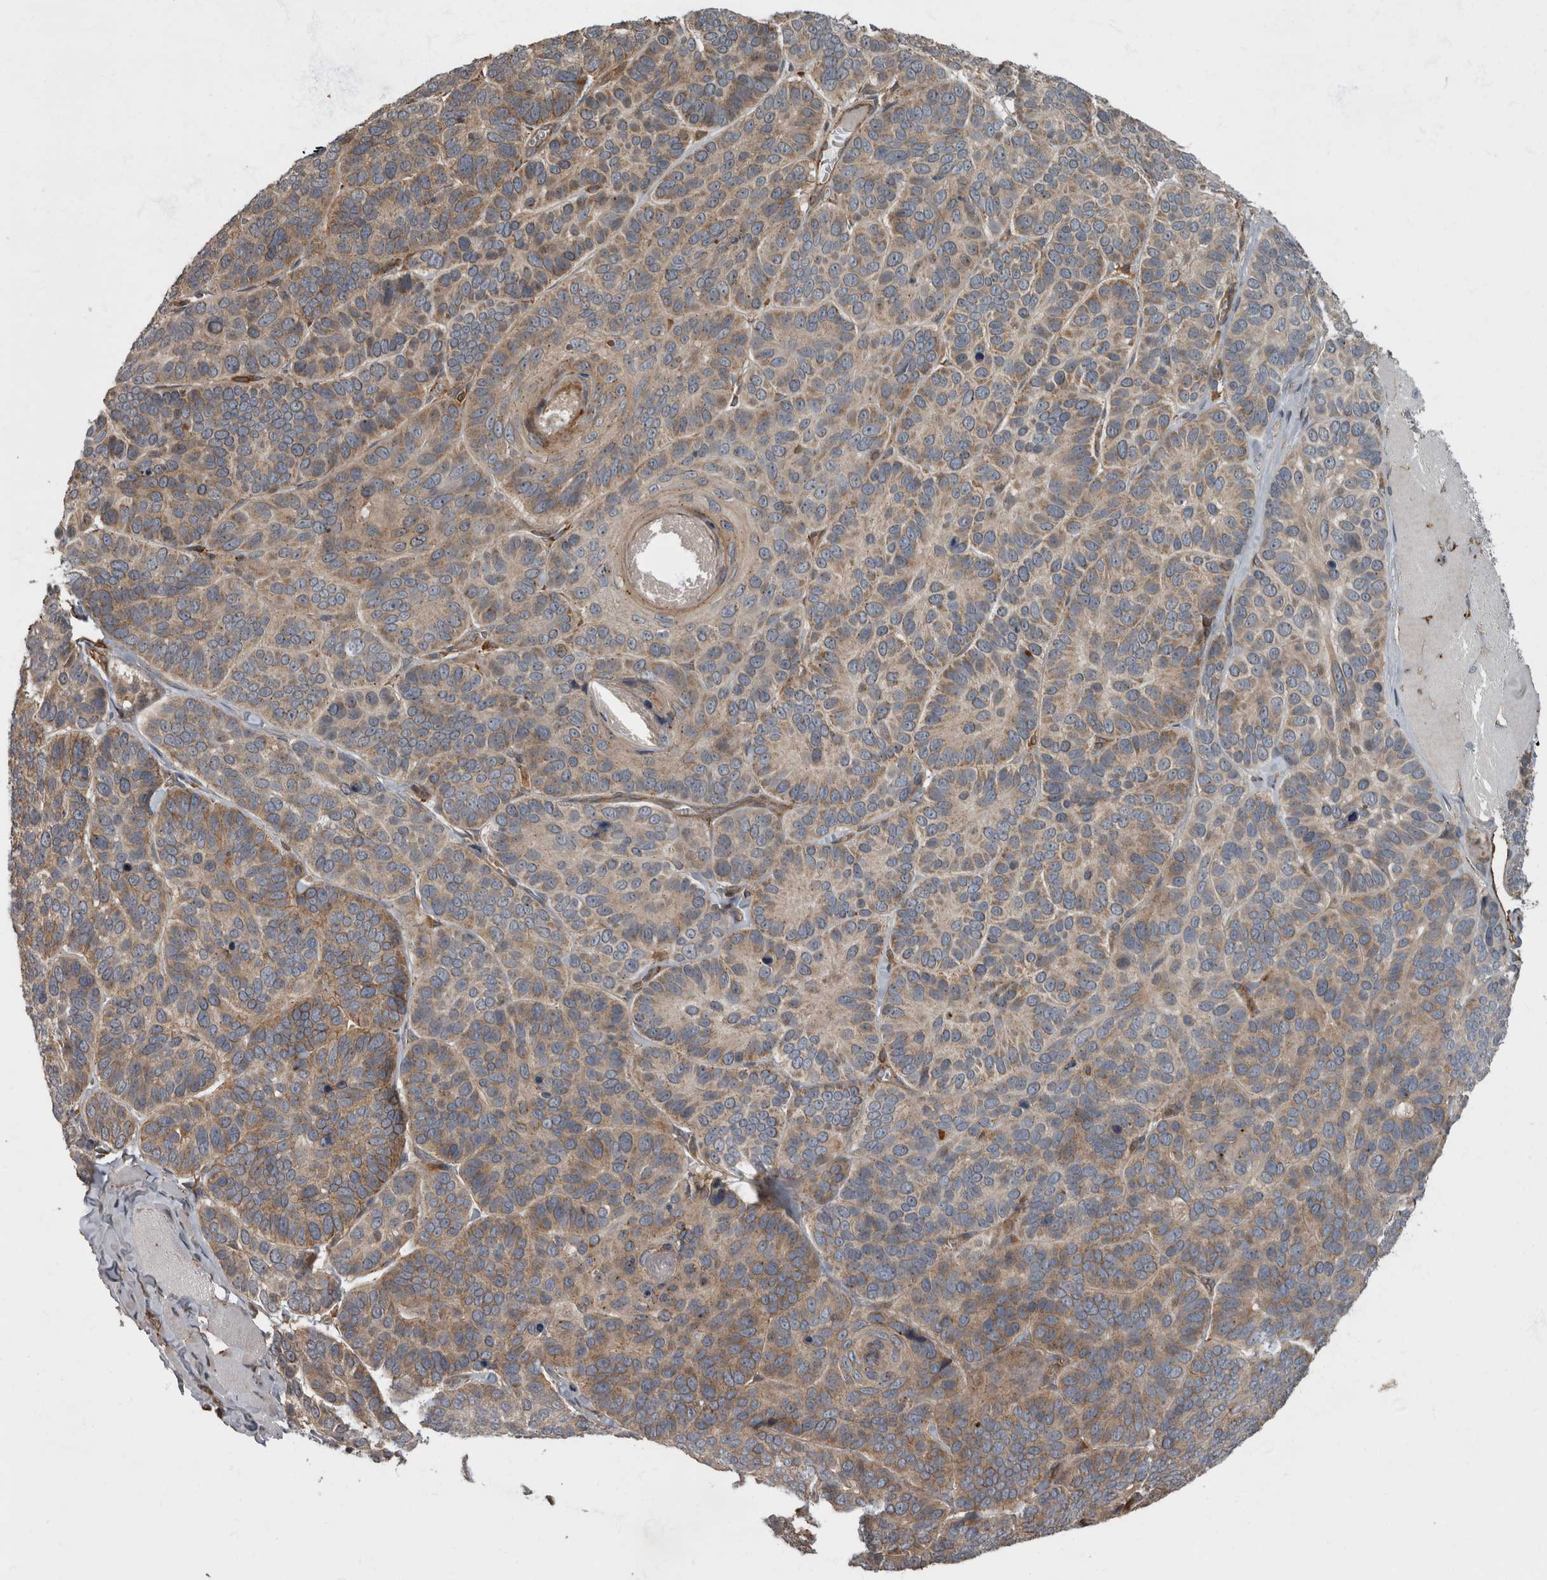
{"staining": {"intensity": "weak", "quantity": ">75%", "location": "cytoplasmic/membranous"}, "tissue": "skin cancer", "cell_type": "Tumor cells", "image_type": "cancer", "snomed": [{"axis": "morphology", "description": "Basal cell carcinoma"}, {"axis": "topography", "description": "Skin"}], "caption": "Skin basal cell carcinoma was stained to show a protein in brown. There is low levels of weak cytoplasmic/membranous staining in about >75% of tumor cells.", "gene": "VEGFD", "patient": {"sex": "male", "age": 62}}